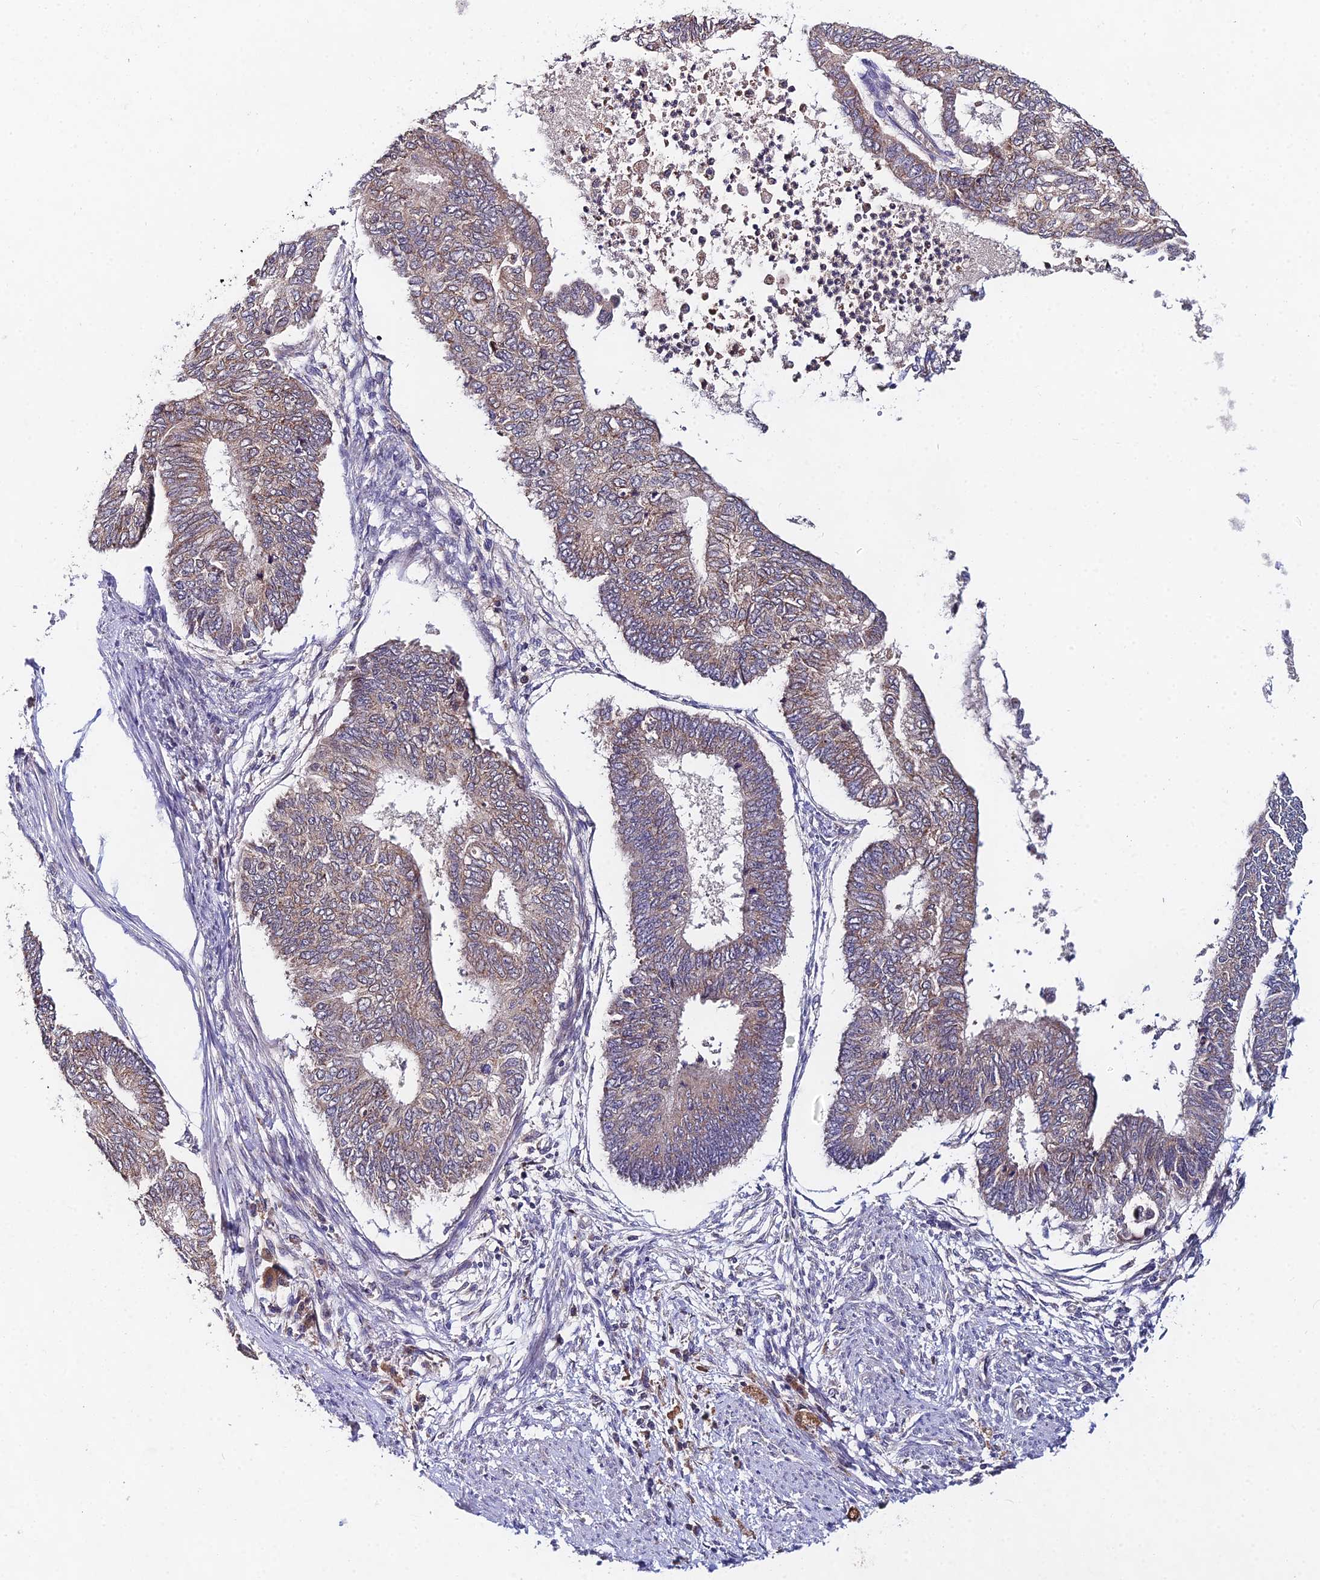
{"staining": {"intensity": "weak", "quantity": ">75%", "location": "cytoplasmic/membranous"}, "tissue": "endometrial cancer", "cell_type": "Tumor cells", "image_type": "cancer", "snomed": [{"axis": "morphology", "description": "Adenocarcinoma, NOS"}, {"axis": "topography", "description": "Endometrium"}], "caption": "Weak cytoplasmic/membranous protein staining is present in about >75% of tumor cells in endometrial cancer (adenocarcinoma).", "gene": "WDR43", "patient": {"sex": "female", "age": 68}}